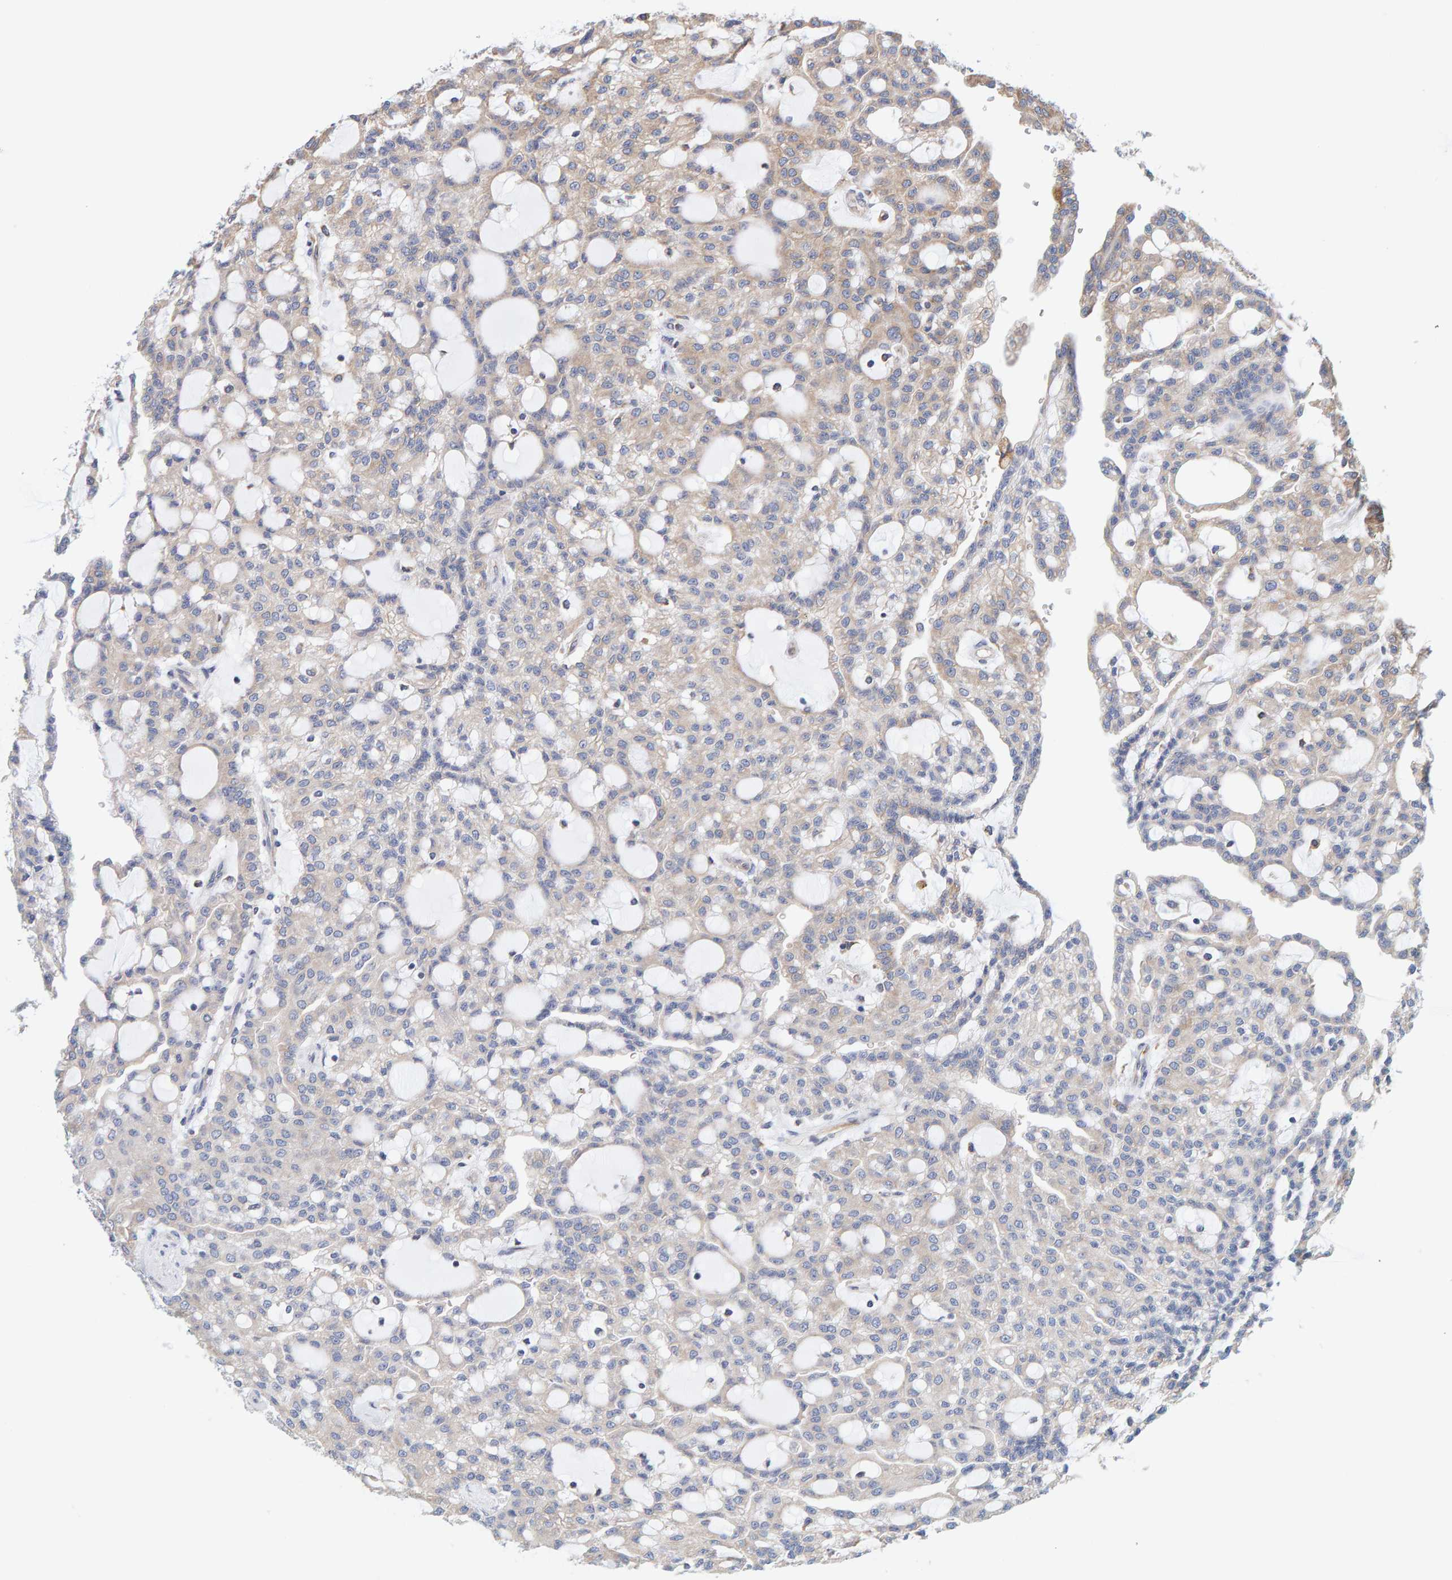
{"staining": {"intensity": "weak", "quantity": "25%-75%", "location": "cytoplasmic/membranous"}, "tissue": "renal cancer", "cell_type": "Tumor cells", "image_type": "cancer", "snomed": [{"axis": "morphology", "description": "Adenocarcinoma, NOS"}, {"axis": "topography", "description": "Kidney"}], "caption": "IHC staining of adenocarcinoma (renal), which exhibits low levels of weak cytoplasmic/membranous positivity in about 25%-75% of tumor cells indicating weak cytoplasmic/membranous protein expression. The staining was performed using DAB (3,3'-diaminobenzidine) (brown) for protein detection and nuclei were counterstained in hematoxylin (blue).", "gene": "SGPL1", "patient": {"sex": "male", "age": 63}}